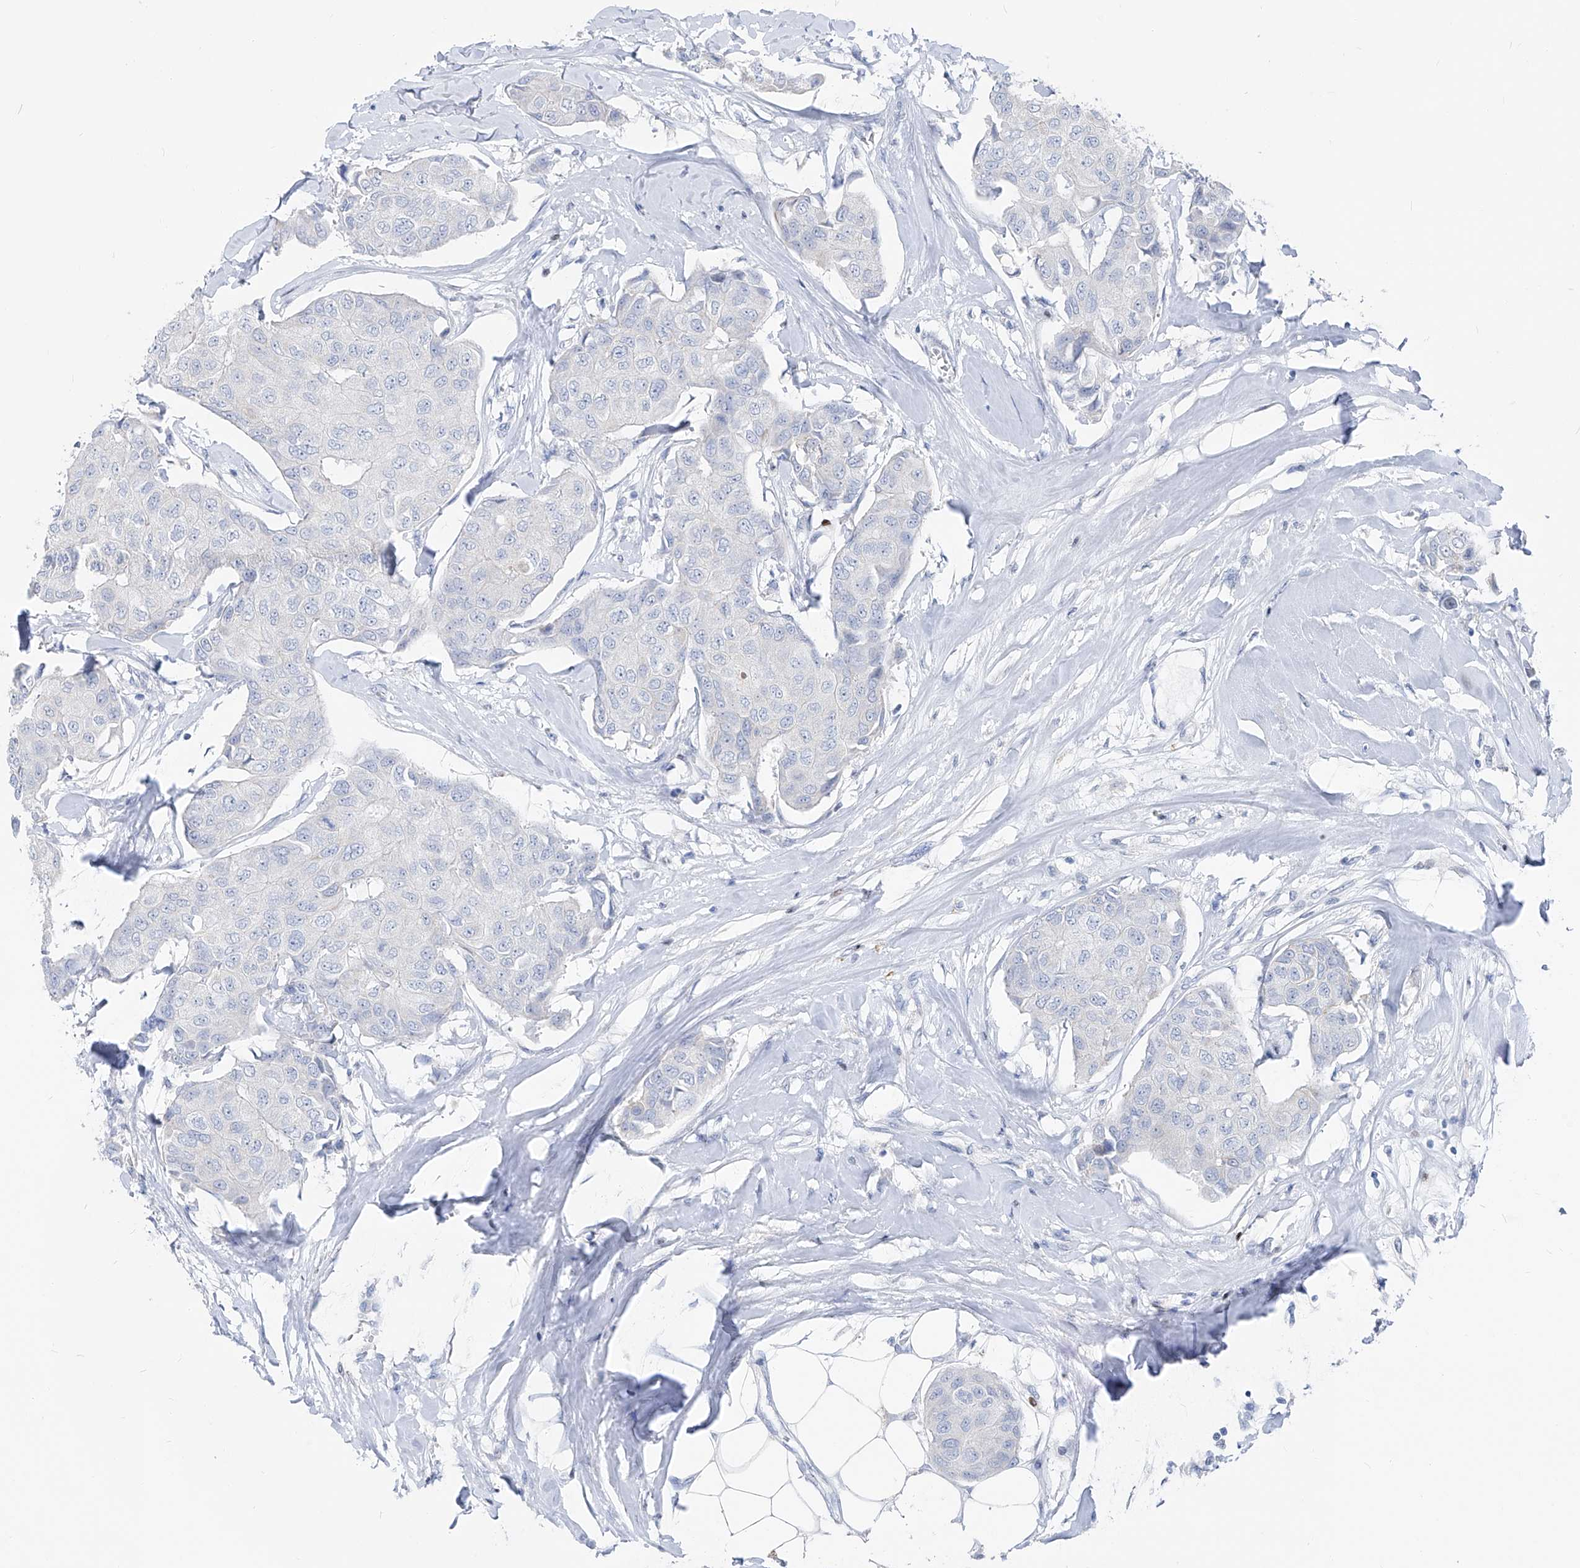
{"staining": {"intensity": "negative", "quantity": "none", "location": "none"}, "tissue": "breast cancer", "cell_type": "Tumor cells", "image_type": "cancer", "snomed": [{"axis": "morphology", "description": "Duct carcinoma"}, {"axis": "topography", "description": "Breast"}], "caption": "This micrograph is of breast cancer (invasive ductal carcinoma) stained with IHC to label a protein in brown with the nuclei are counter-stained blue. There is no staining in tumor cells.", "gene": "FRS3", "patient": {"sex": "female", "age": 80}}